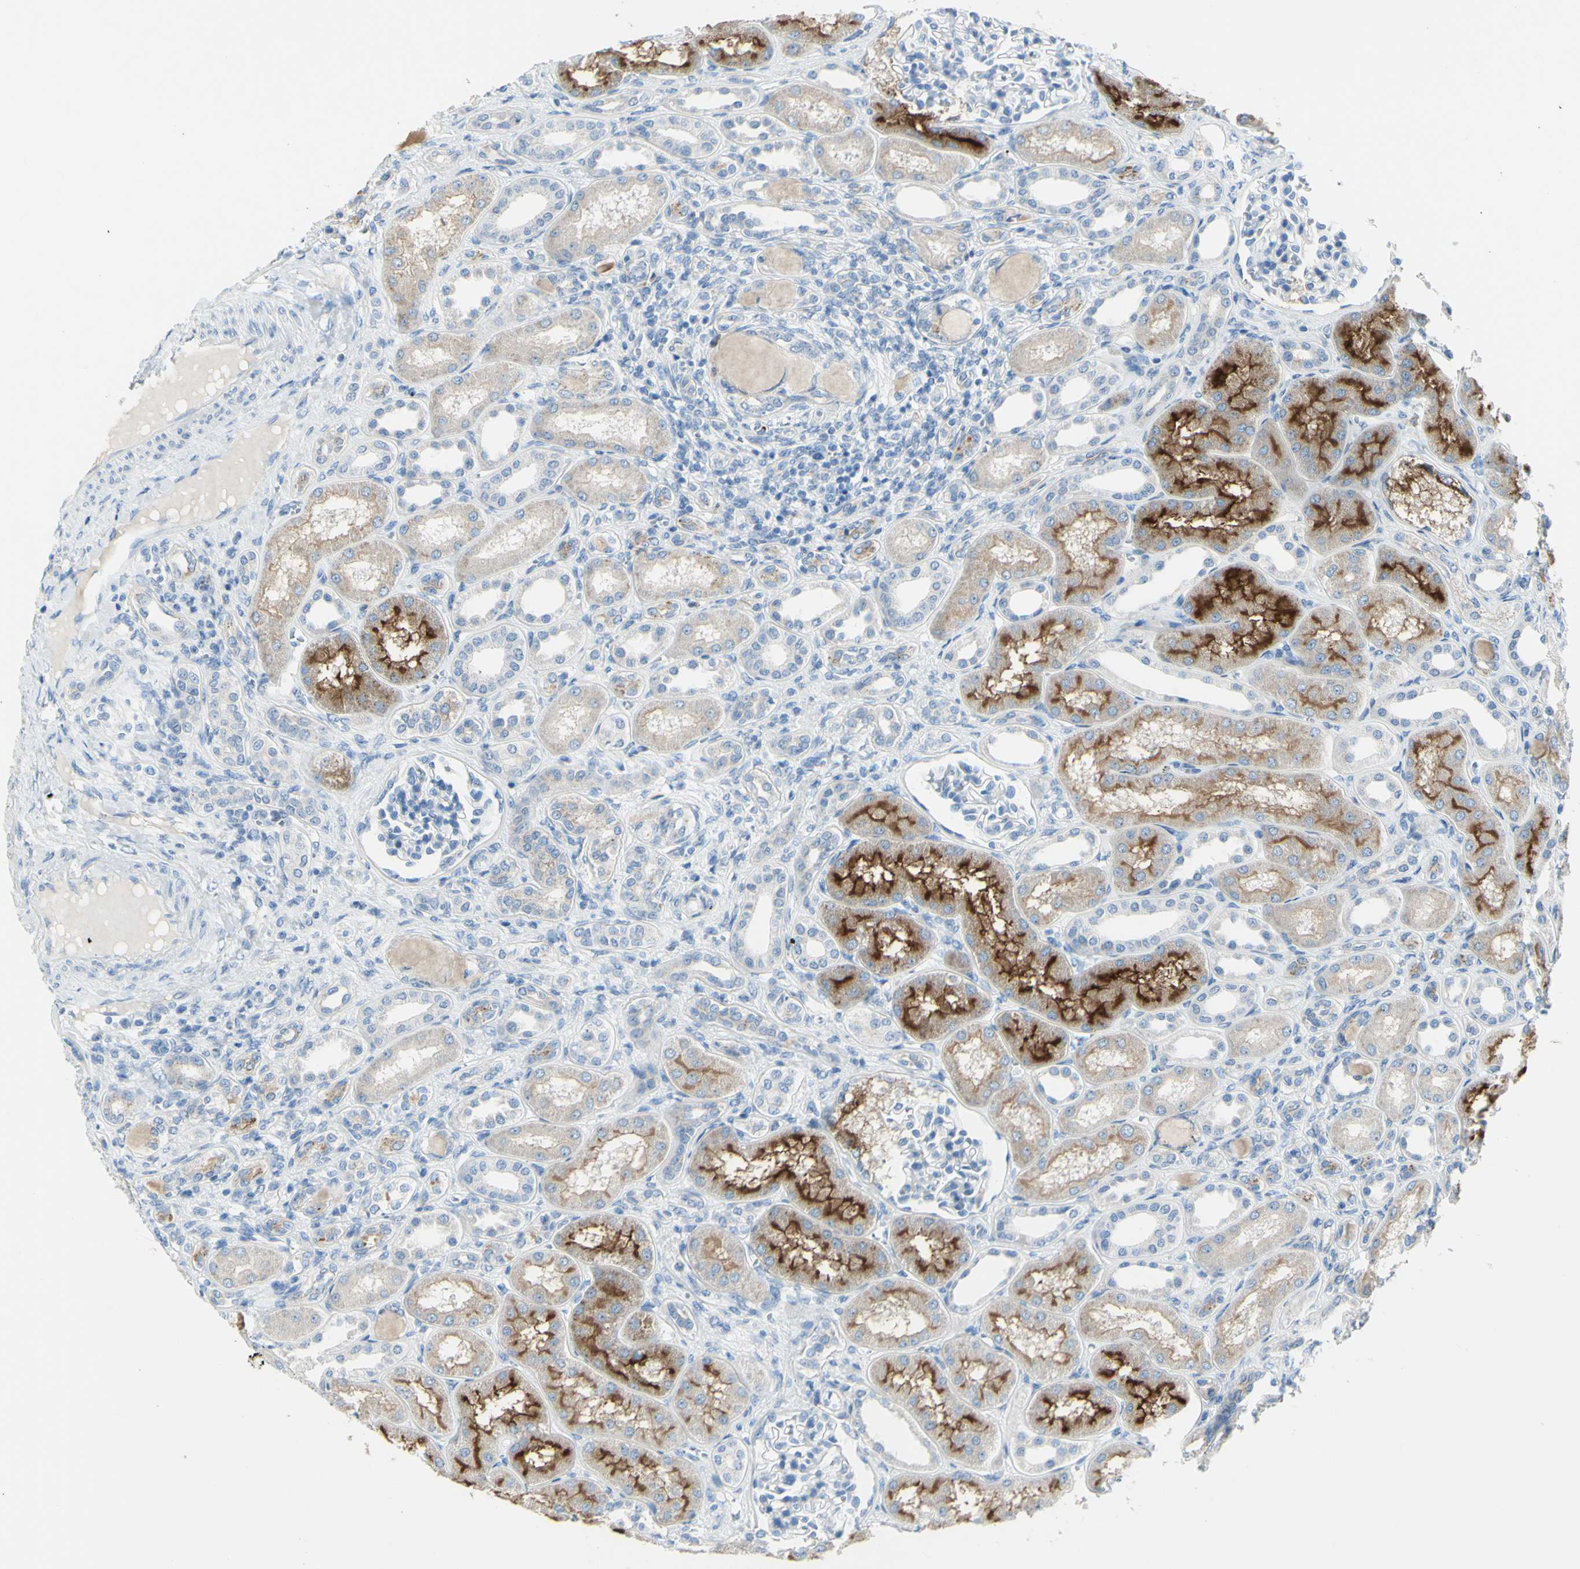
{"staining": {"intensity": "negative", "quantity": "none", "location": "none"}, "tissue": "kidney", "cell_type": "Cells in glomeruli", "image_type": "normal", "snomed": [{"axis": "morphology", "description": "Normal tissue, NOS"}, {"axis": "topography", "description": "Kidney"}], "caption": "Immunohistochemistry (IHC) image of normal kidney stained for a protein (brown), which demonstrates no positivity in cells in glomeruli. (Stains: DAB (3,3'-diaminobenzidine) IHC with hematoxylin counter stain, Microscopy: brightfield microscopy at high magnification).", "gene": "ZNF557", "patient": {"sex": "male", "age": 7}}